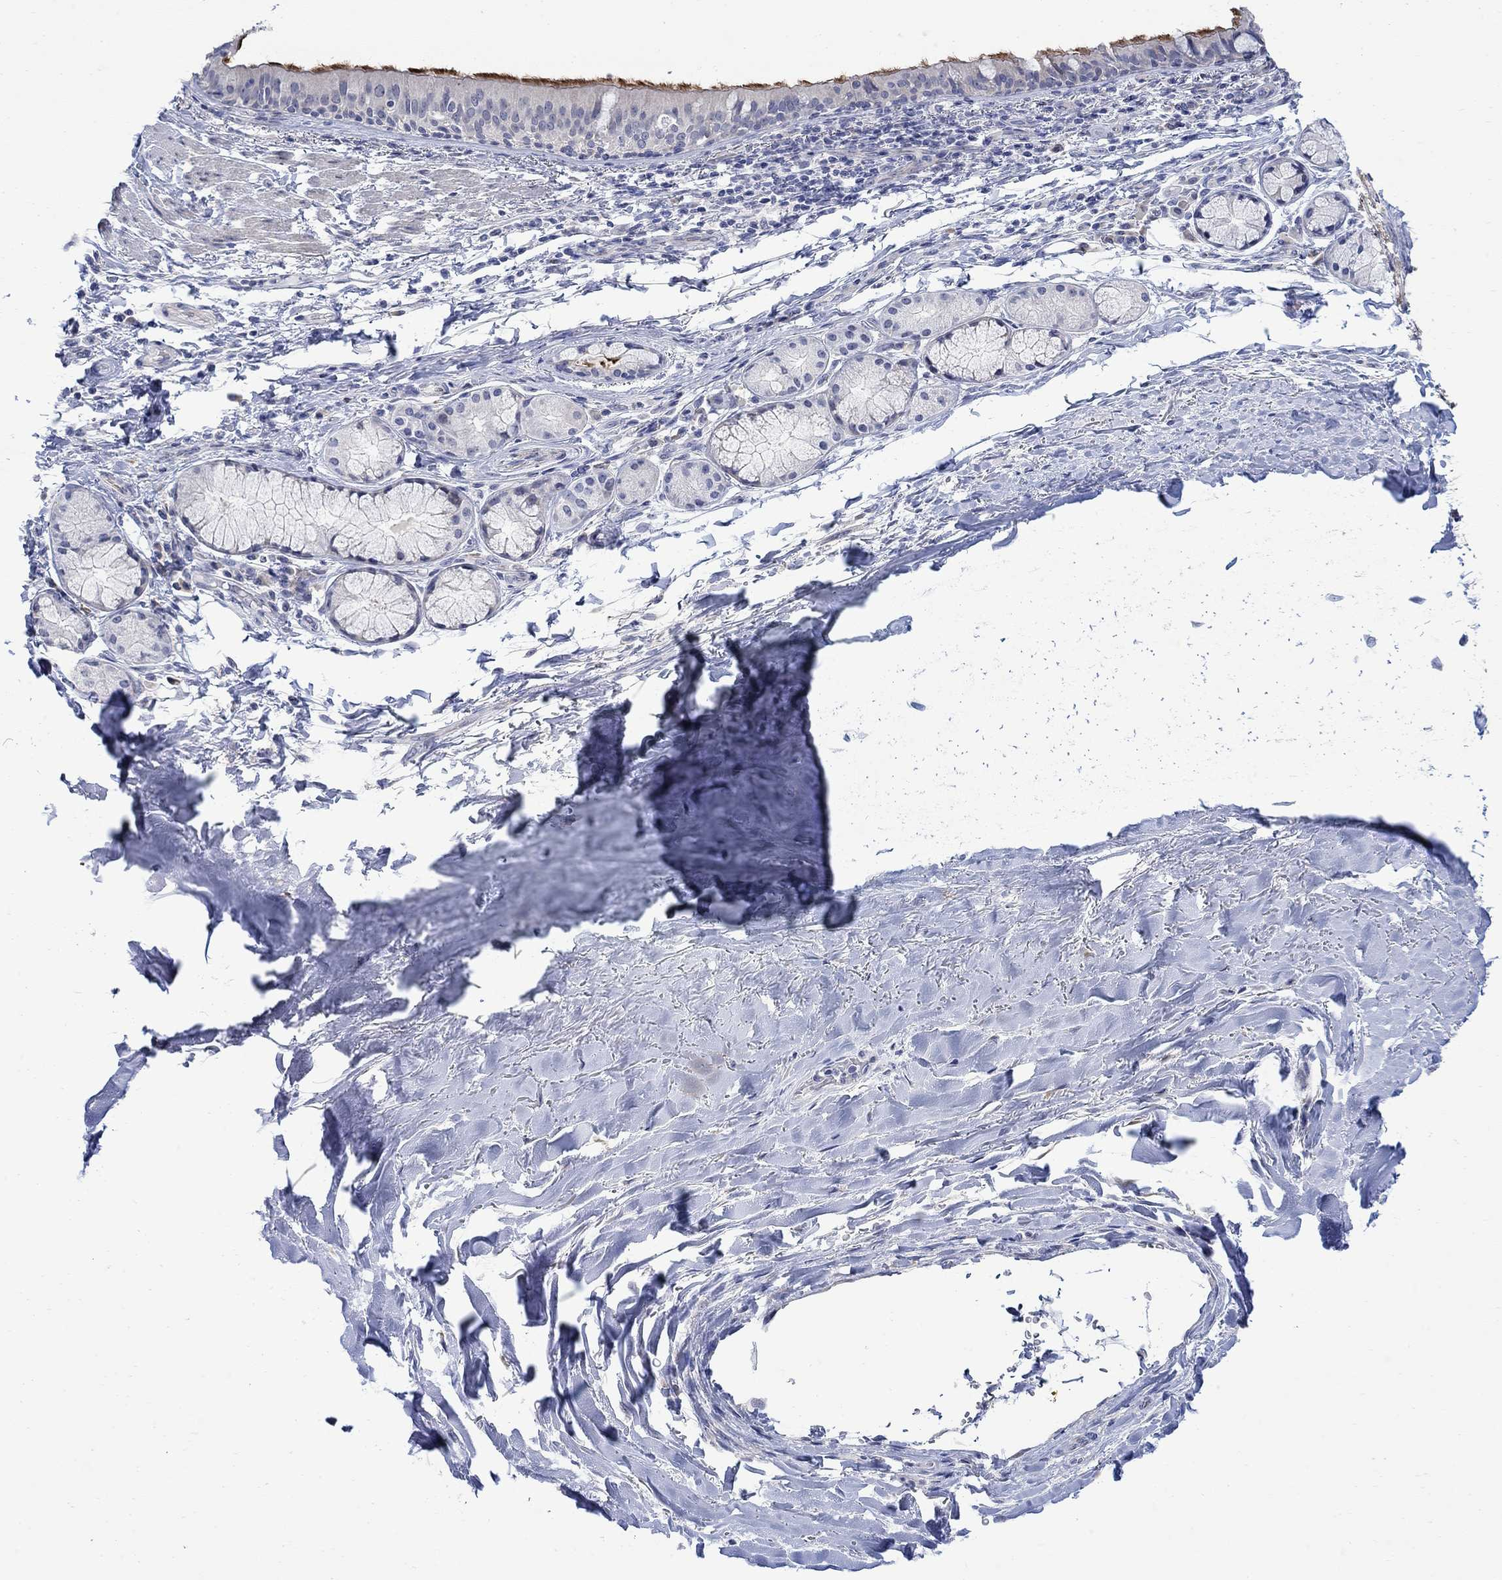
{"staining": {"intensity": "strong", "quantity": "<25%", "location": "cytoplasmic/membranous"}, "tissue": "bronchus", "cell_type": "Respiratory epithelial cells", "image_type": "normal", "snomed": [{"axis": "morphology", "description": "Normal tissue, NOS"}, {"axis": "morphology", "description": "Squamous cell carcinoma, NOS"}, {"axis": "topography", "description": "Bronchus"}, {"axis": "topography", "description": "Lung"}], "caption": "Immunohistochemical staining of normal human bronchus demonstrates medium levels of strong cytoplasmic/membranous staining in approximately <25% of respiratory epithelial cells. The protein is stained brown, and the nuclei are stained in blue (DAB (3,3'-diaminobenzidine) IHC with brightfield microscopy, high magnification).", "gene": "DLK1", "patient": {"sex": "male", "age": 69}}